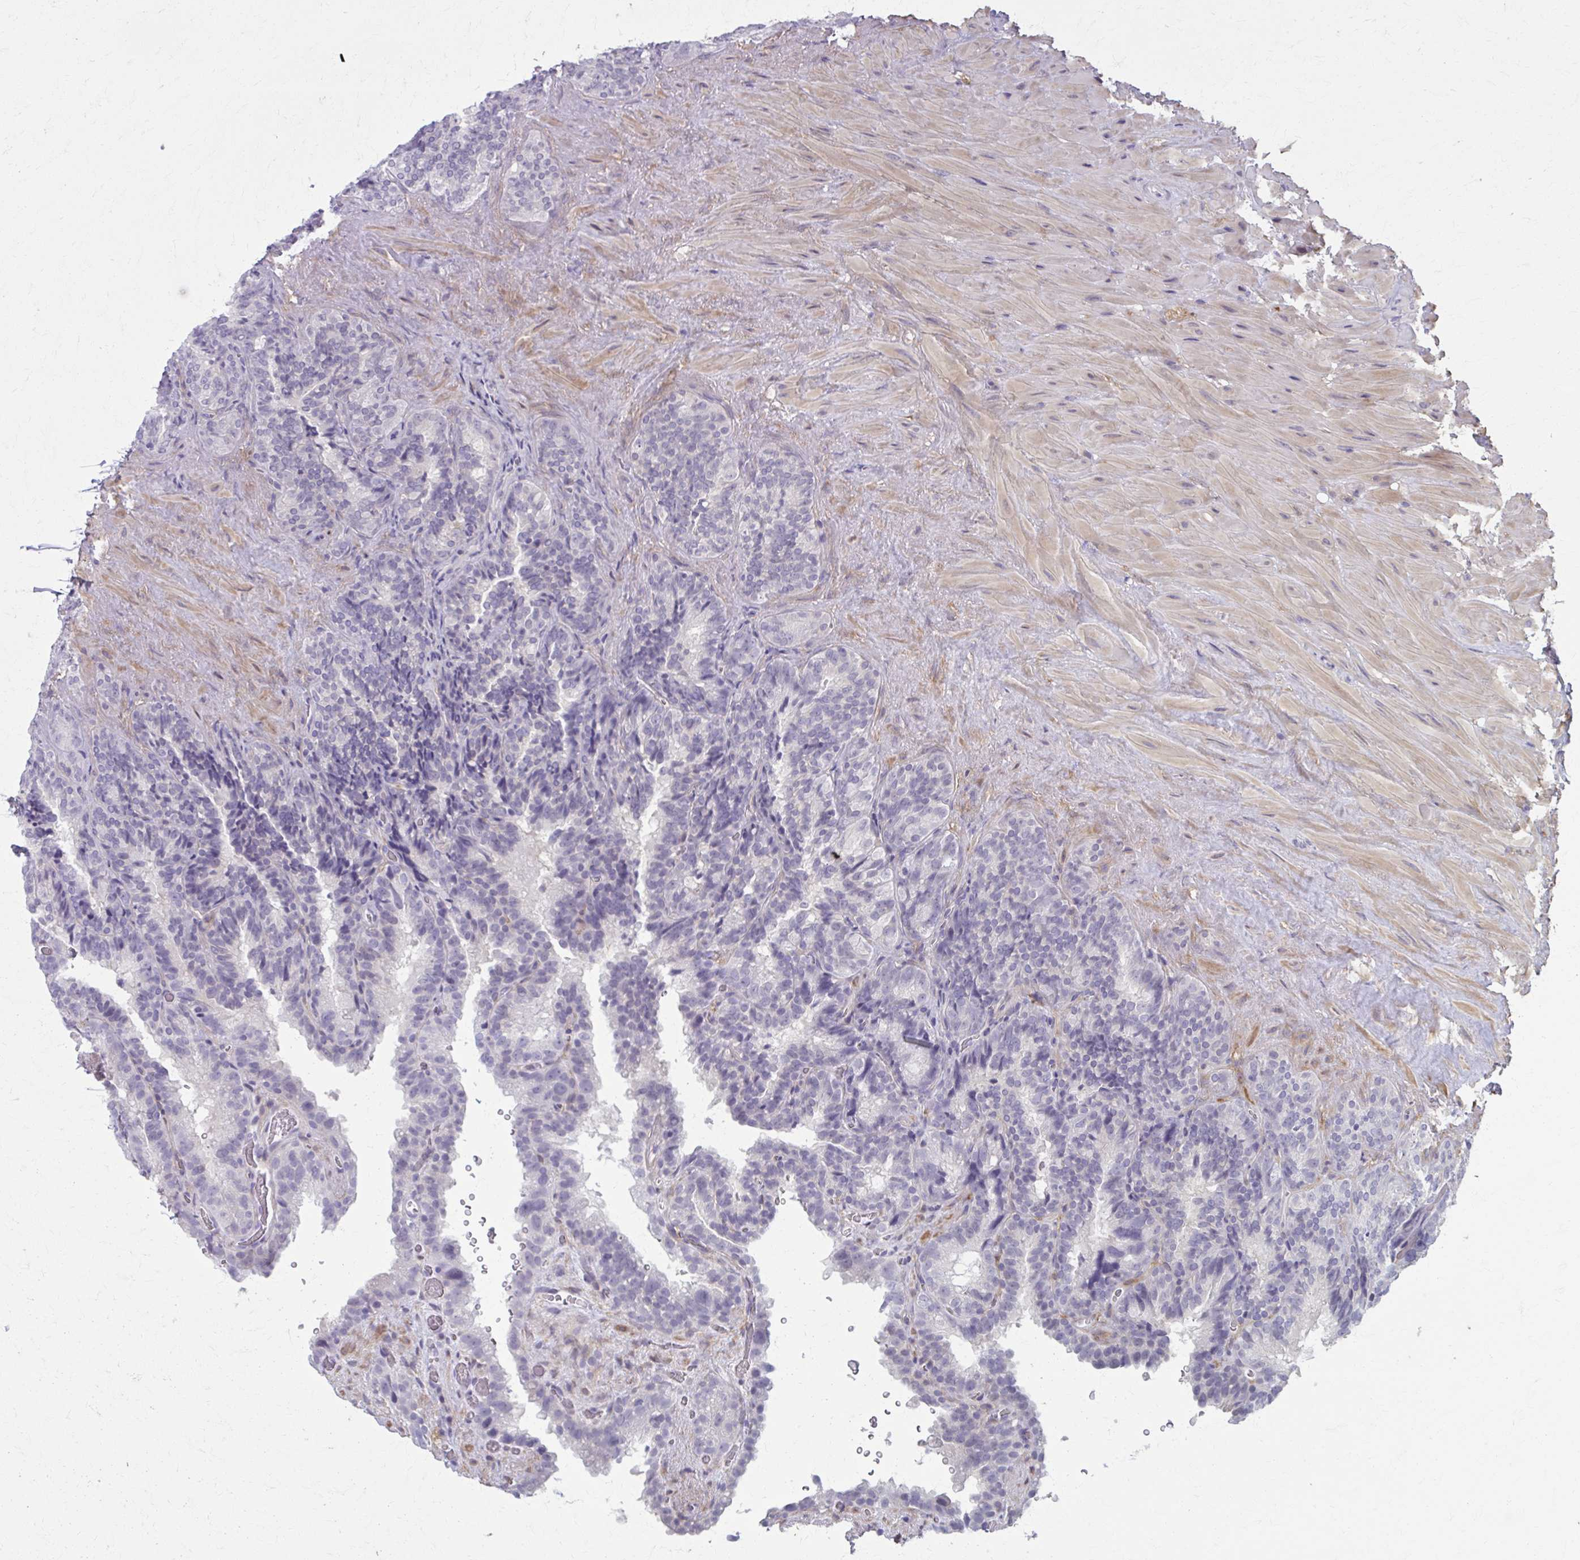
{"staining": {"intensity": "negative", "quantity": "none", "location": "none"}, "tissue": "seminal vesicle", "cell_type": "Glandular cells", "image_type": "normal", "snomed": [{"axis": "morphology", "description": "Normal tissue, NOS"}, {"axis": "topography", "description": "Seminal veicle"}], "caption": "This is an immunohistochemistry (IHC) micrograph of benign human seminal vesicle. There is no expression in glandular cells.", "gene": "NUMBL", "patient": {"sex": "male", "age": 60}}